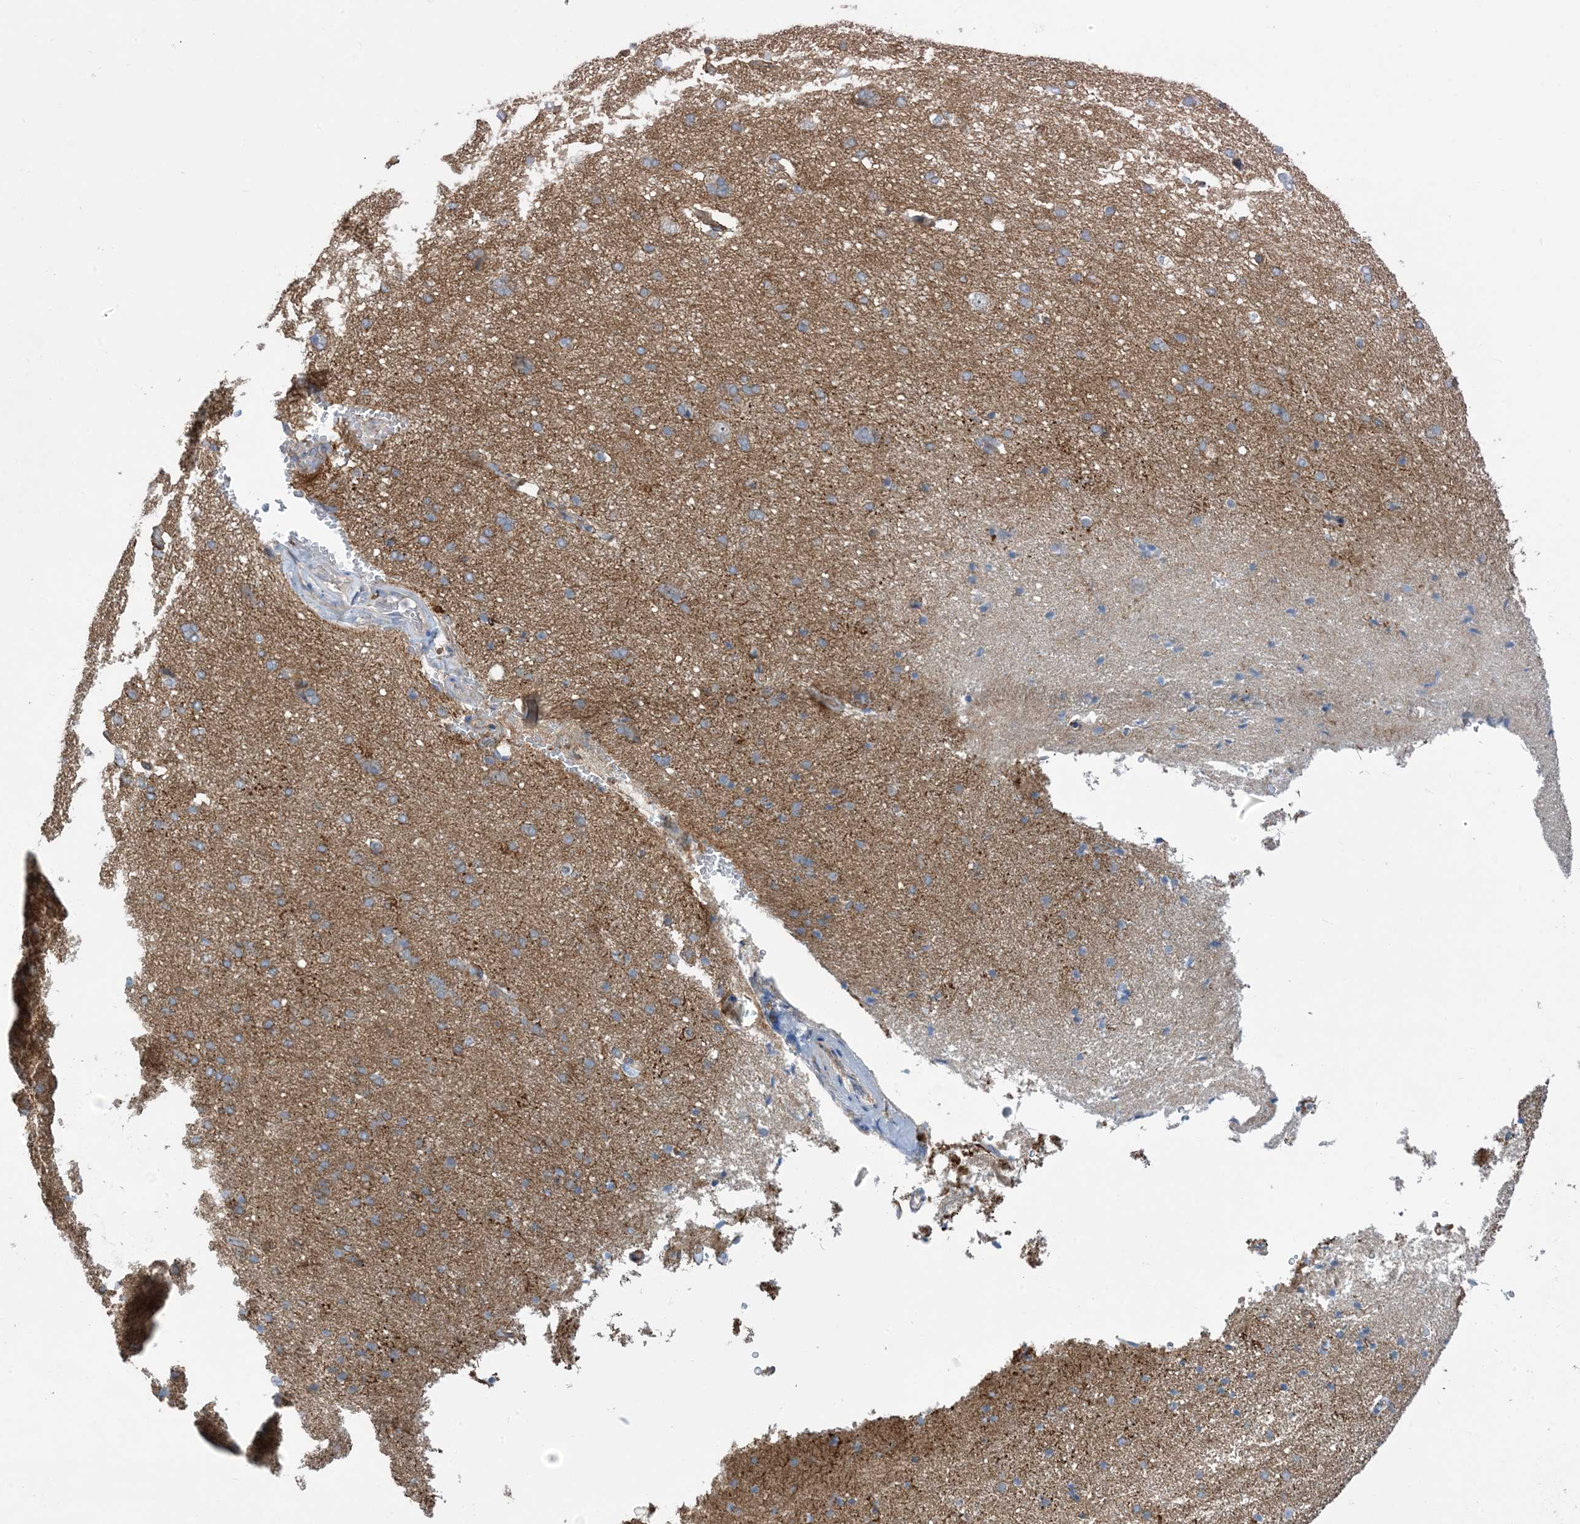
{"staining": {"intensity": "weak", "quantity": ">75%", "location": "cytoplasmic/membranous"}, "tissue": "cerebral cortex", "cell_type": "Endothelial cells", "image_type": "normal", "snomed": [{"axis": "morphology", "description": "Normal tissue, NOS"}, {"axis": "topography", "description": "Cerebral cortex"}], "caption": "DAB (3,3'-diaminobenzidine) immunohistochemical staining of normal human cerebral cortex demonstrates weak cytoplasmic/membranous protein positivity in approximately >75% of endothelial cells. The staining is performed using DAB (3,3'-diaminobenzidine) brown chromogen to label protein expression. The nuclei are counter-stained blue using hematoxylin.", "gene": "AOC1", "patient": {"sex": "male", "age": 62}}